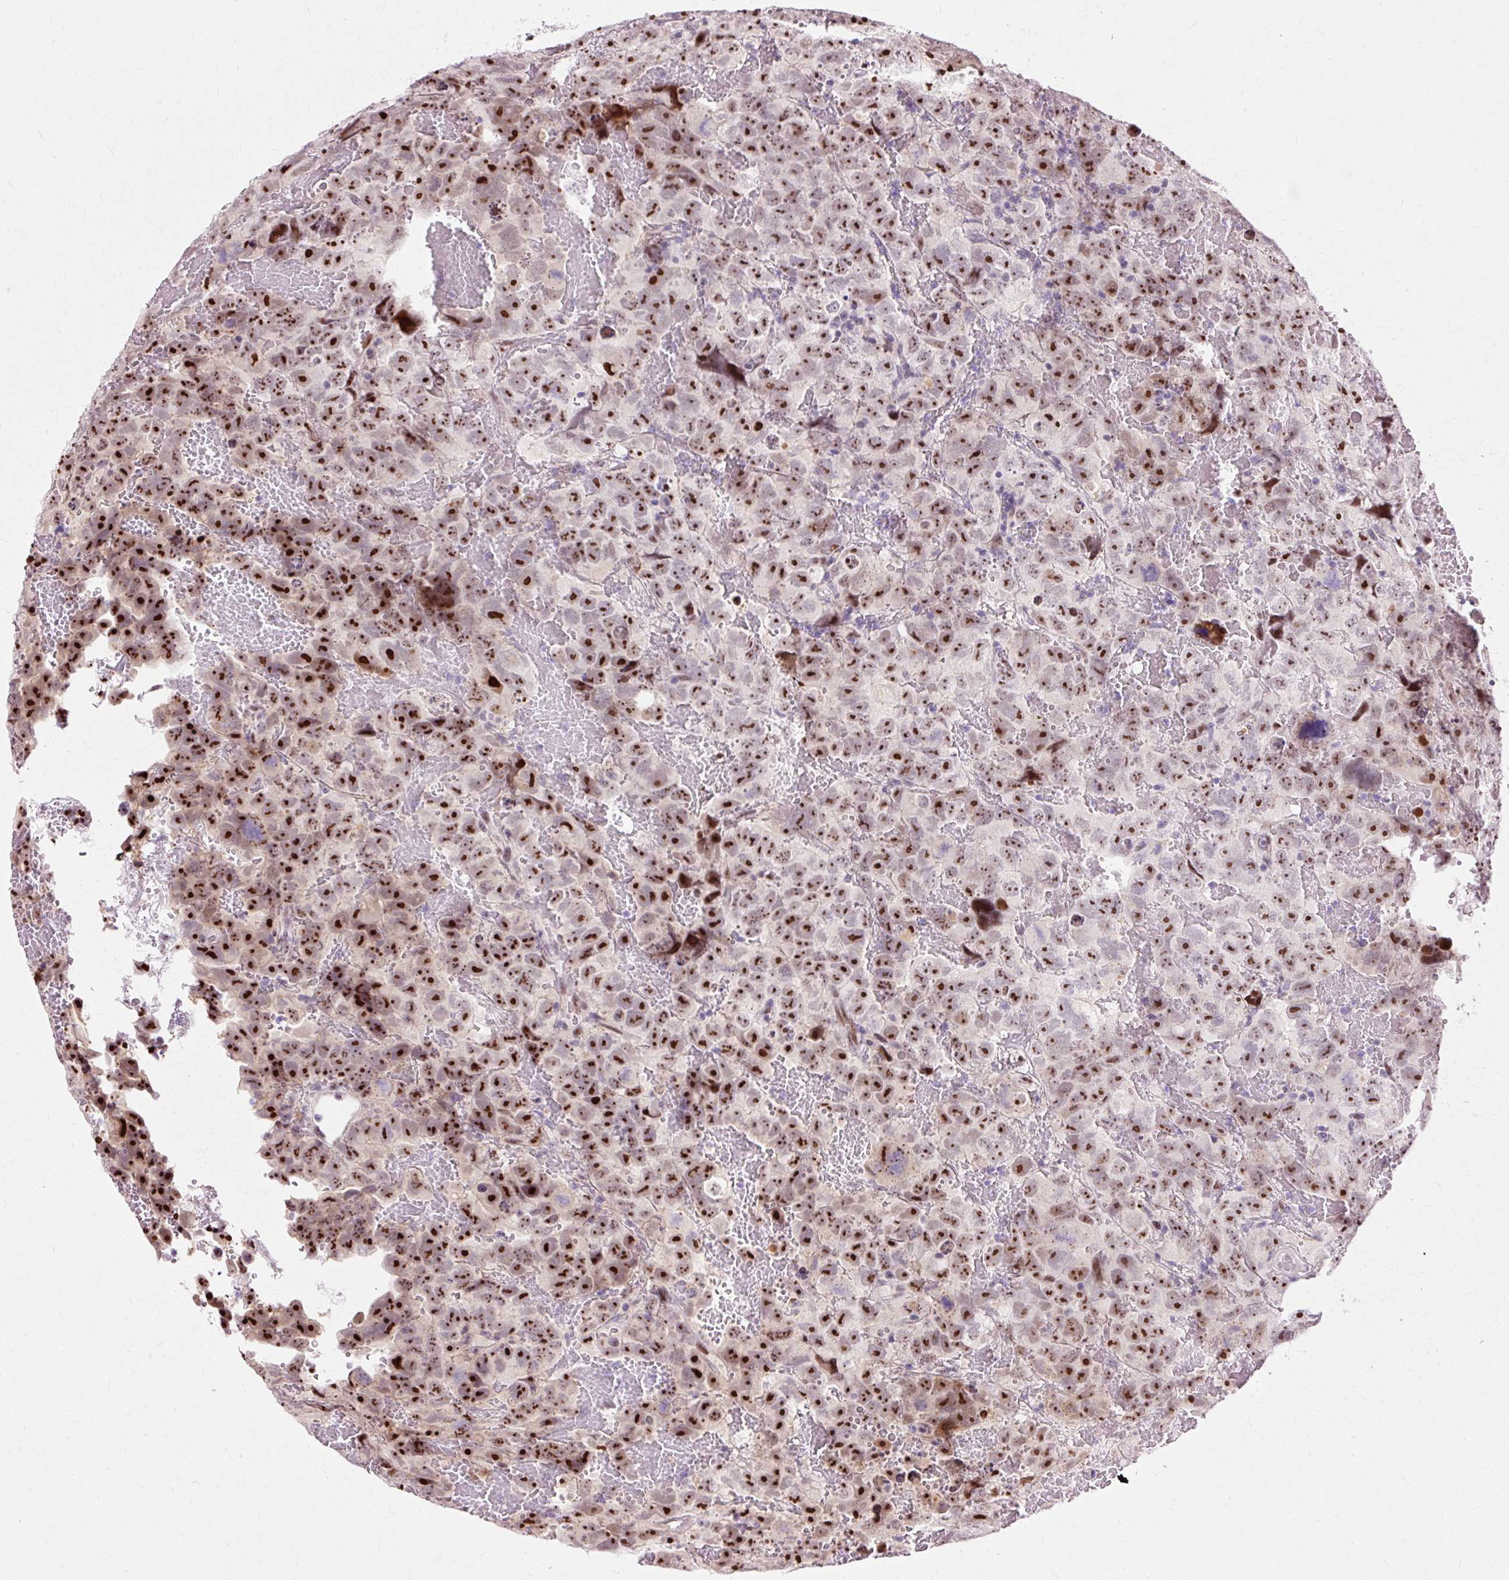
{"staining": {"intensity": "strong", "quantity": ">75%", "location": "nuclear"}, "tissue": "testis cancer", "cell_type": "Tumor cells", "image_type": "cancer", "snomed": [{"axis": "morphology", "description": "Carcinoma, Embryonal, NOS"}, {"axis": "topography", "description": "Testis"}], "caption": "Testis cancer stained with immunohistochemistry reveals strong nuclear positivity in about >75% of tumor cells. (IHC, brightfield microscopy, high magnification).", "gene": "MACROD2", "patient": {"sex": "male", "age": 45}}